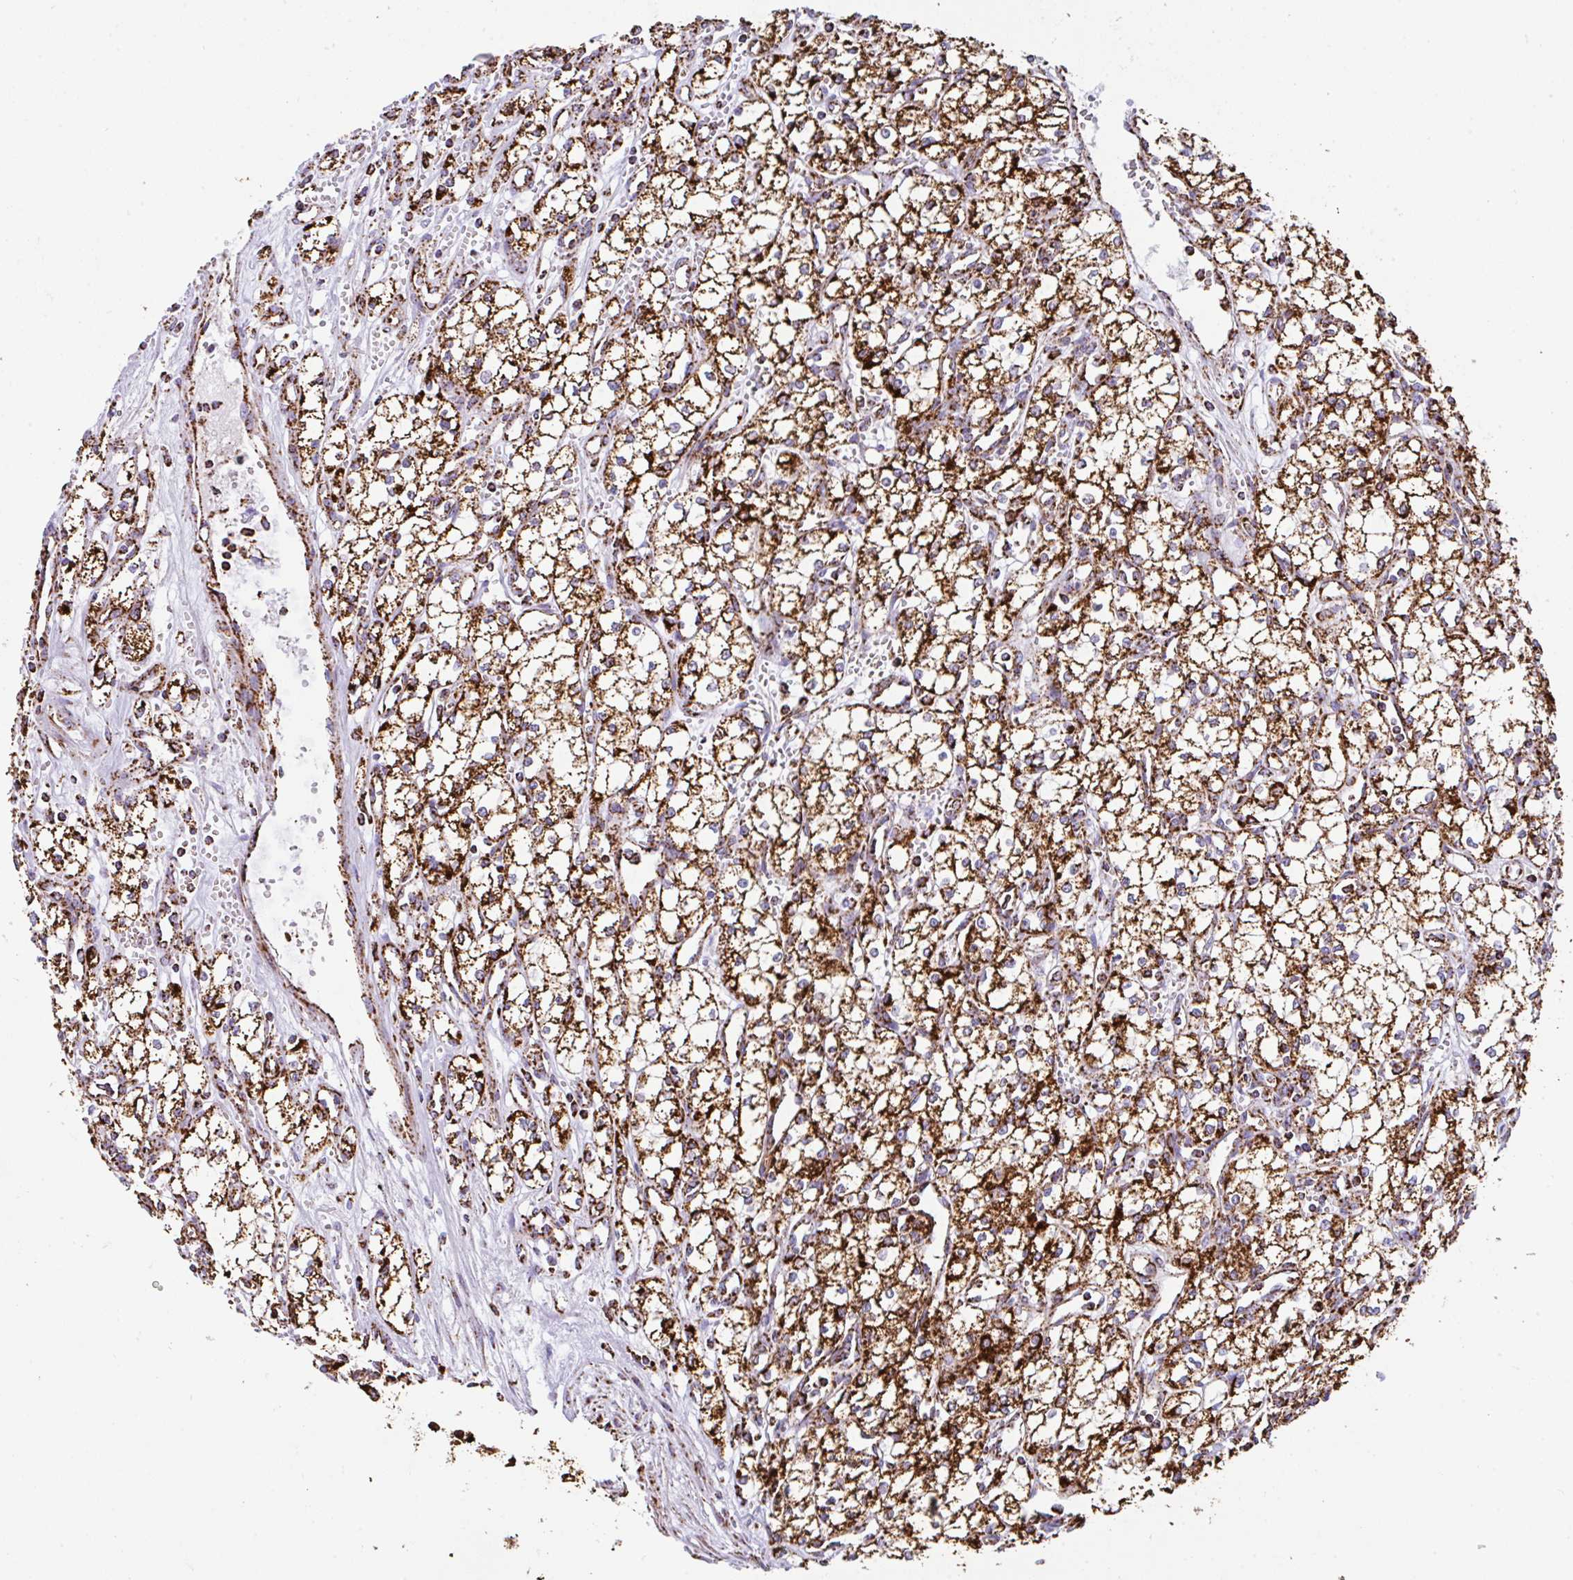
{"staining": {"intensity": "strong", "quantity": ">75%", "location": "cytoplasmic/membranous"}, "tissue": "renal cancer", "cell_type": "Tumor cells", "image_type": "cancer", "snomed": [{"axis": "morphology", "description": "Adenocarcinoma, NOS"}, {"axis": "topography", "description": "Kidney"}], "caption": "Immunohistochemistry (DAB (3,3'-diaminobenzidine)) staining of renal adenocarcinoma exhibits strong cytoplasmic/membranous protein expression in about >75% of tumor cells. The protein of interest is shown in brown color, while the nuclei are stained blue.", "gene": "ANKRD33B", "patient": {"sex": "male", "age": 59}}